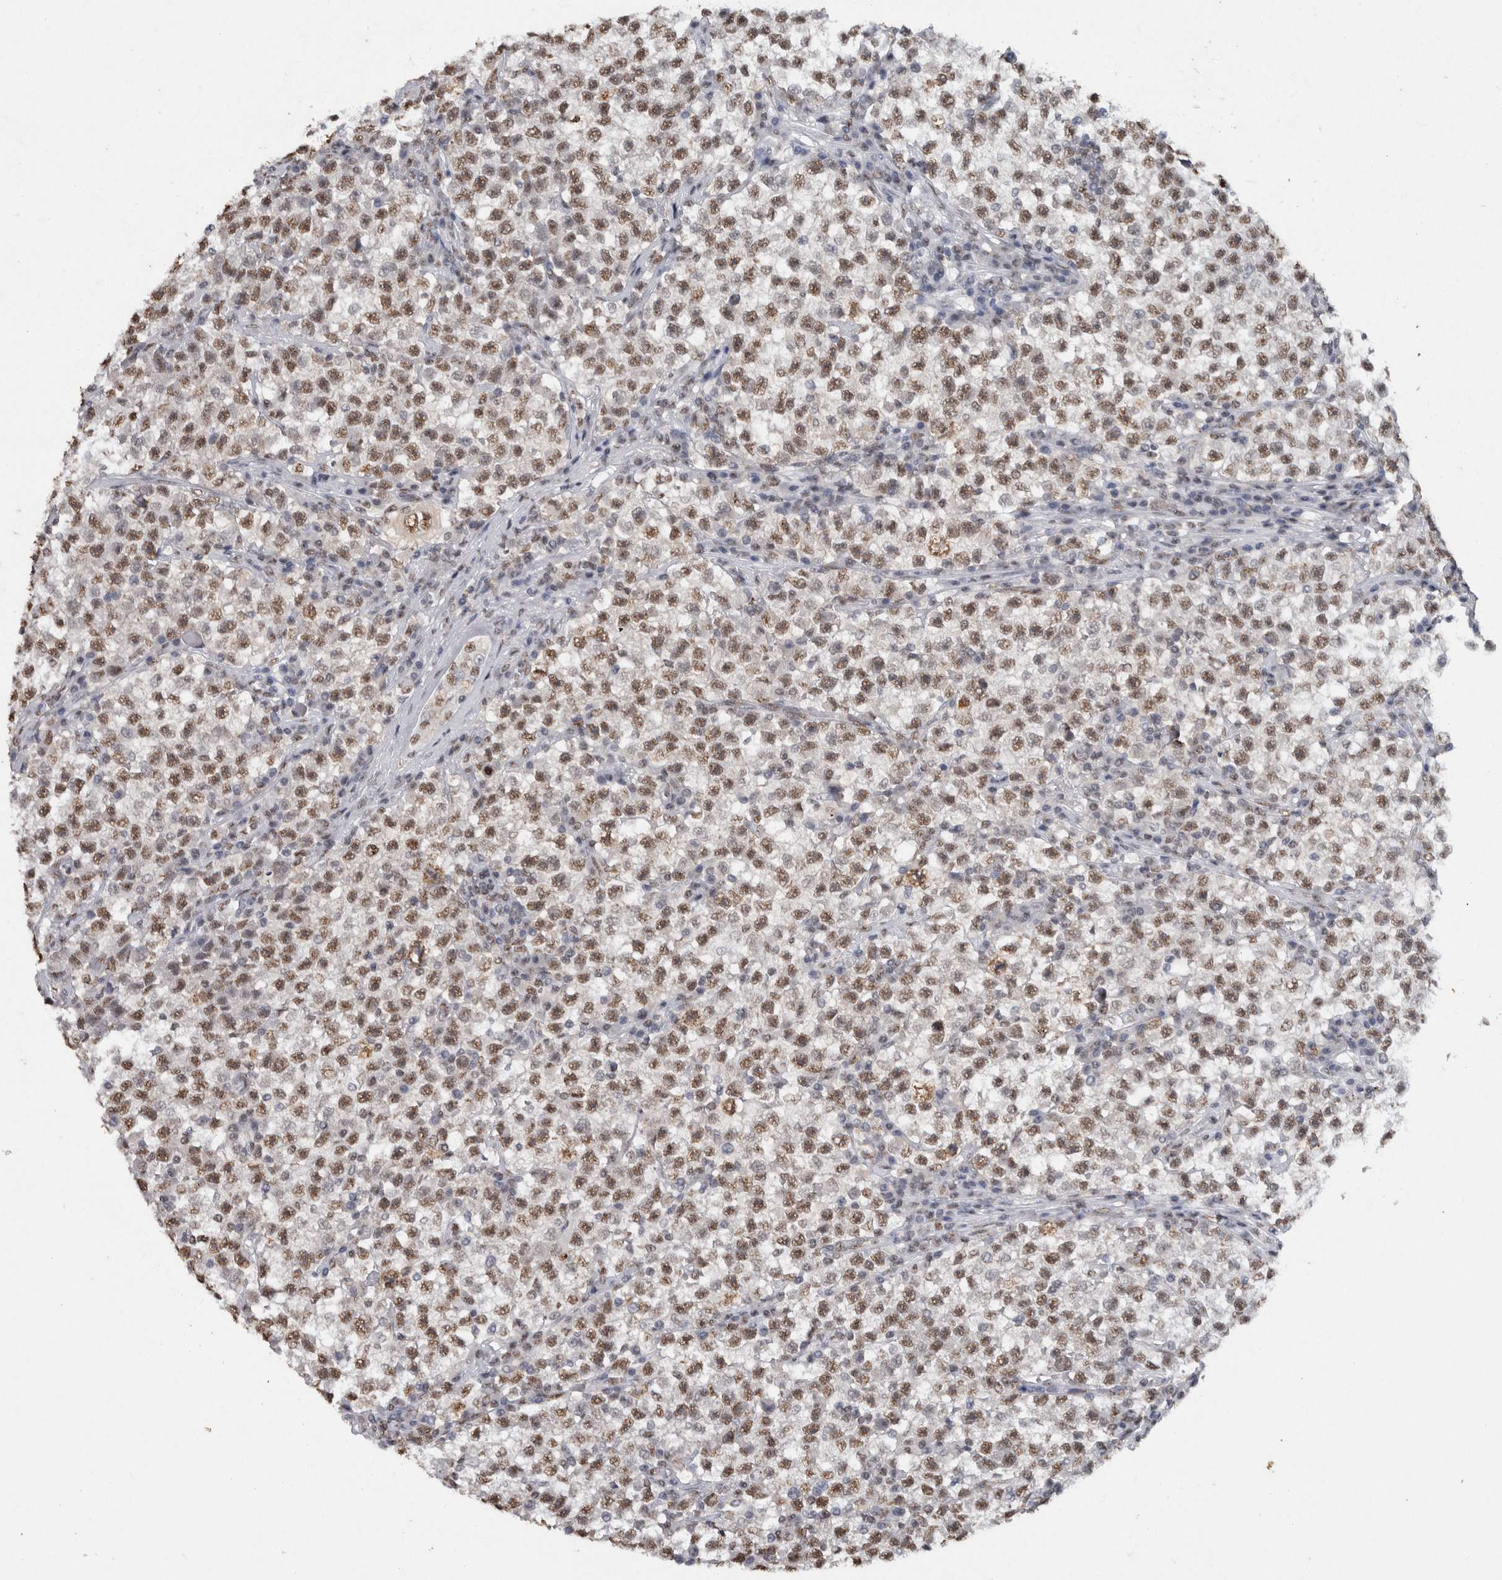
{"staining": {"intensity": "moderate", "quantity": ">75%", "location": "nuclear"}, "tissue": "testis cancer", "cell_type": "Tumor cells", "image_type": "cancer", "snomed": [{"axis": "morphology", "description": "Seminoma, NOS"}, {"axis": "topography", "description": "Testis"}], "caption": "Immunohistochemistry (IHC) histopathology image of human seminoma (testis) stained for a protein (brown), which exhibits medium levels of moderate nuclear staining in approximately >75% of tumor cells.", "gene": "RPS6KA2", "patient": {"sex": "male", "age": 22}}